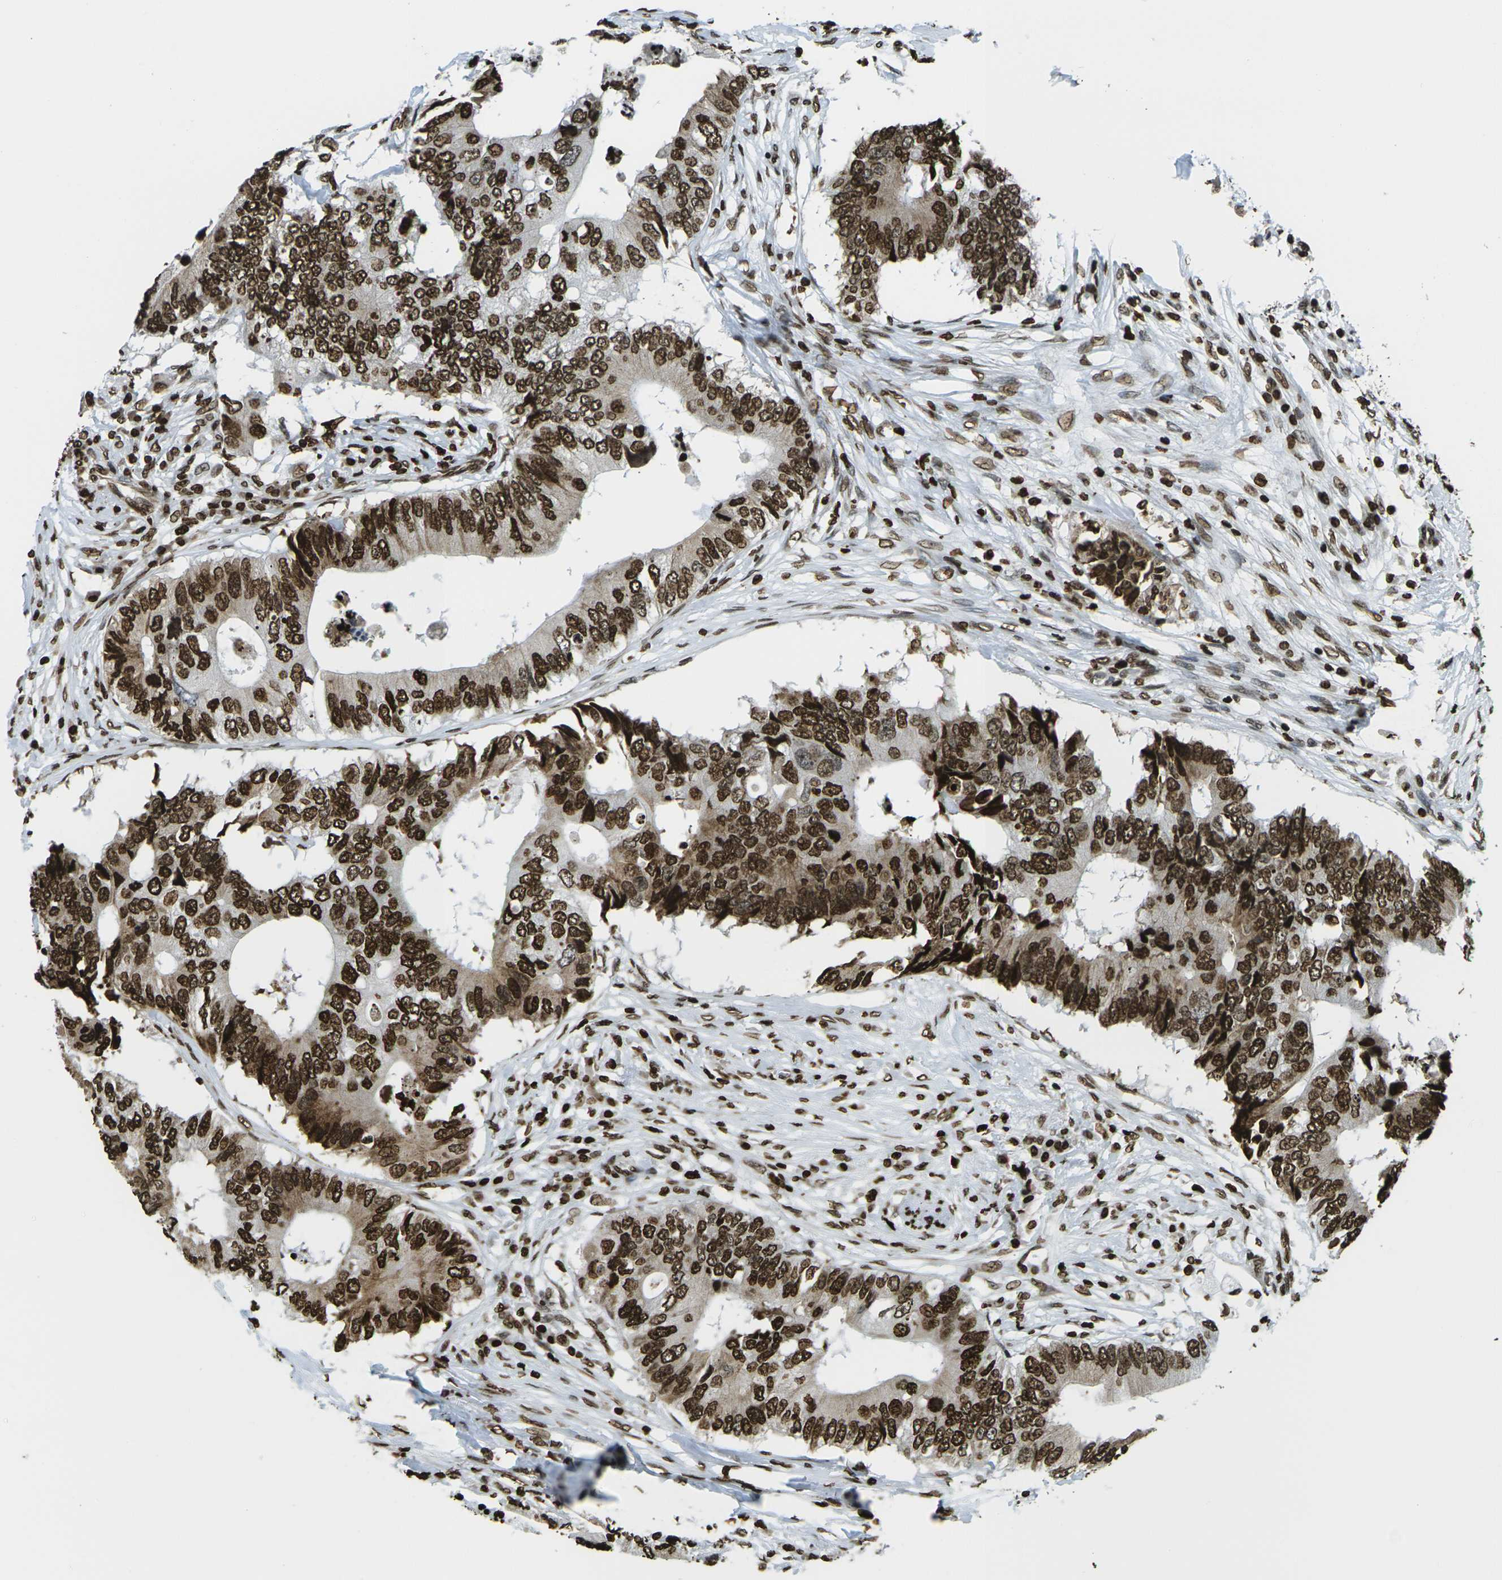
{"staining": {"intensity": "strong", "quantity": ">75%", "location": "nuclear"}, "tissue": "colorectal cancer", "cell_type": "Tumor cells", "image_type": "cancer", "snomed": [{"axis": "morphology", "description": "Adenocarcinoma, NOS"}, {"axis": "topography", "description": "Colon"}], "caption": "IHC histopathology image of neoplastic tissue: colorectal cancer (adenocarcinoma) stained using immunohistochemistry (IHC) exhibits high levels of strong protein expression localized specifically in the nuclear of tumor cells, appearing as a nuclear brown color.", "gene": "H1-2", "patient": {"sex": "male", "age": 71}}